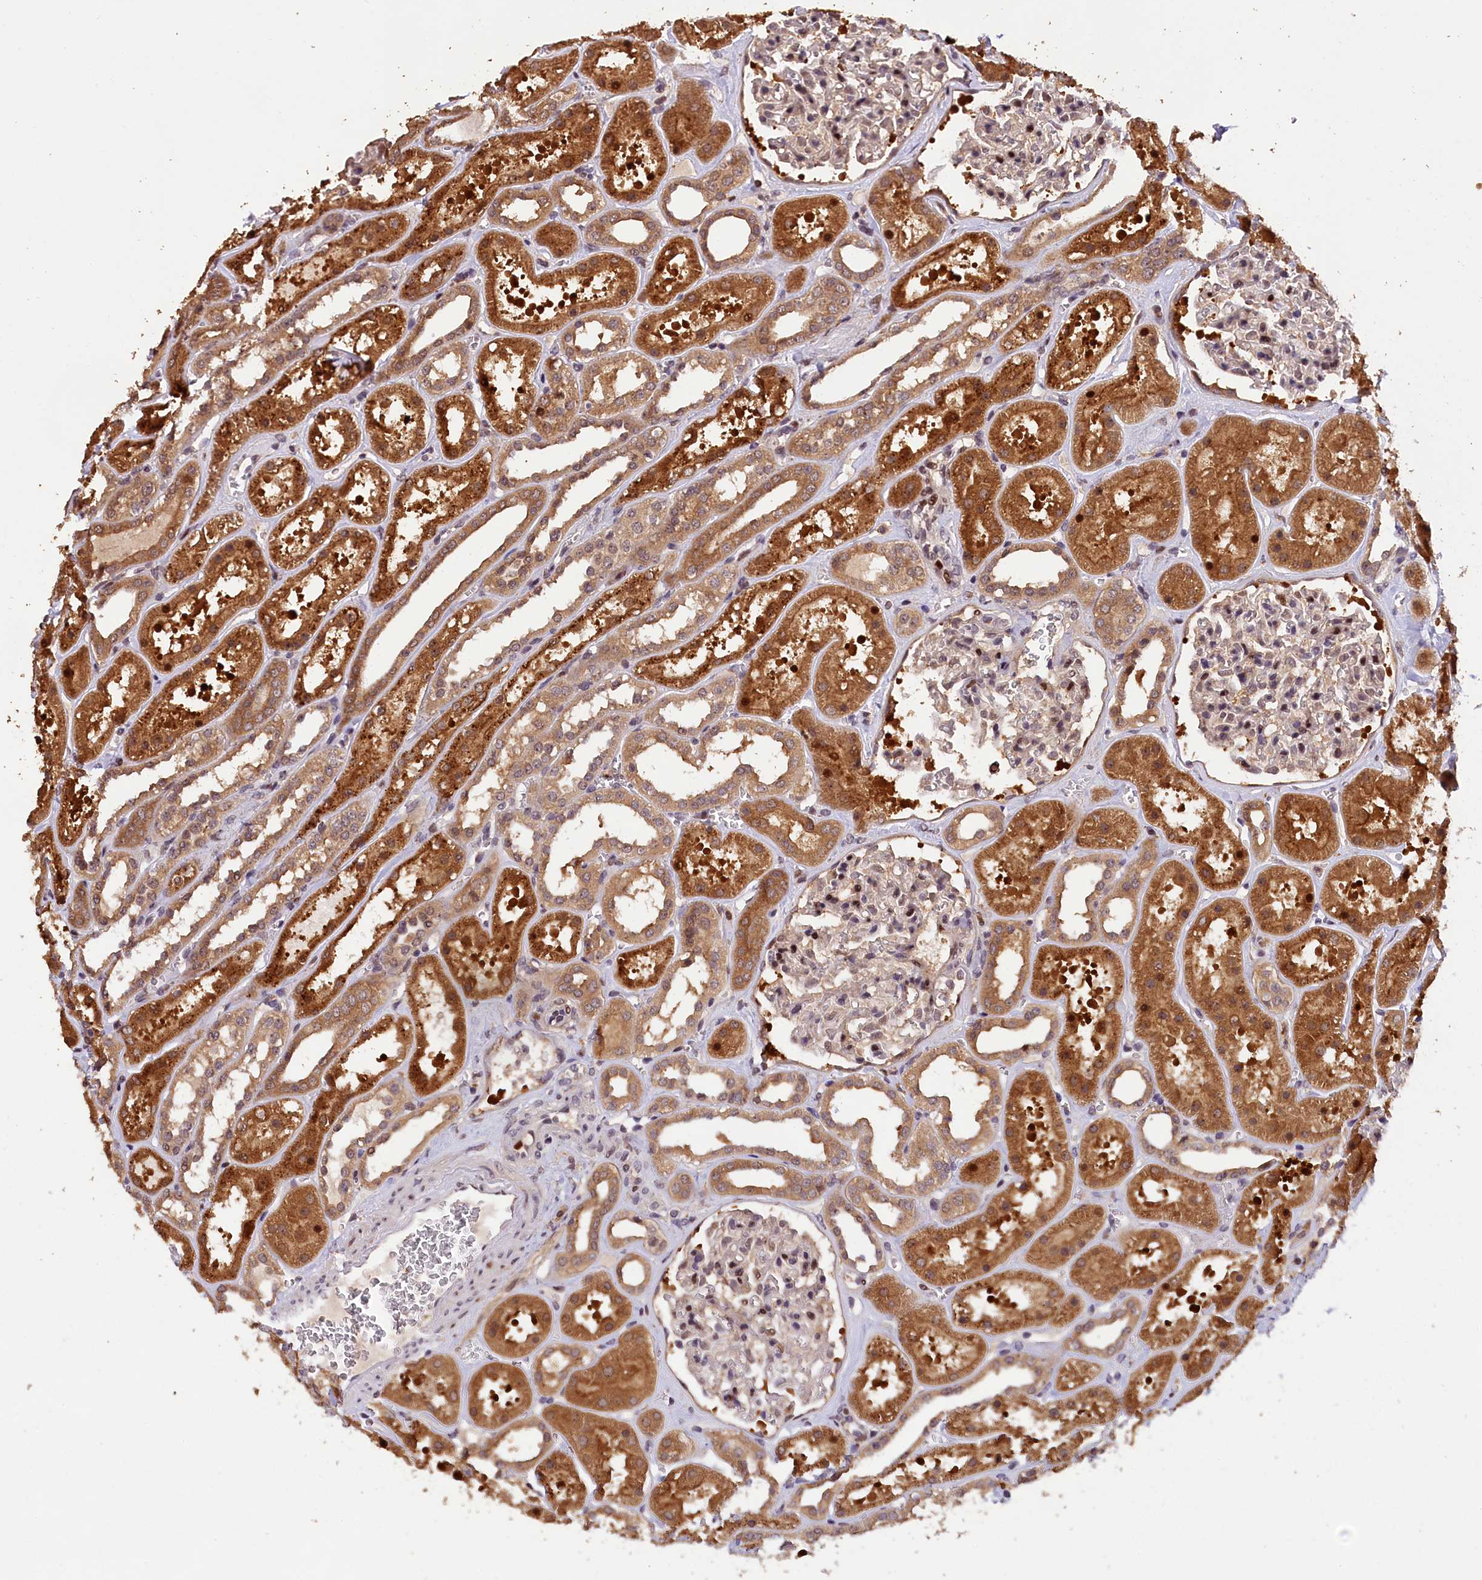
{"staining": {"intensity": "moderate", "quantity": "<25%", "location": "nuclear"}, "tissue": "kidney", "cell_type": "Cells in glomeruli", "image_type": "normal", "snomed": [{"axis": "morphology", "description": "Normal tissue, NOS"}, {"axis": "topography", "description": "Kidney"}], "caption": "Immunohistochemical staining of benign kidney reveals <25% levels of moderate nuclear protein staining in approximately <25% of cells in glomeruli.", "gene": "PHAF1", "patient": {"sex": "female", "age": 41}}